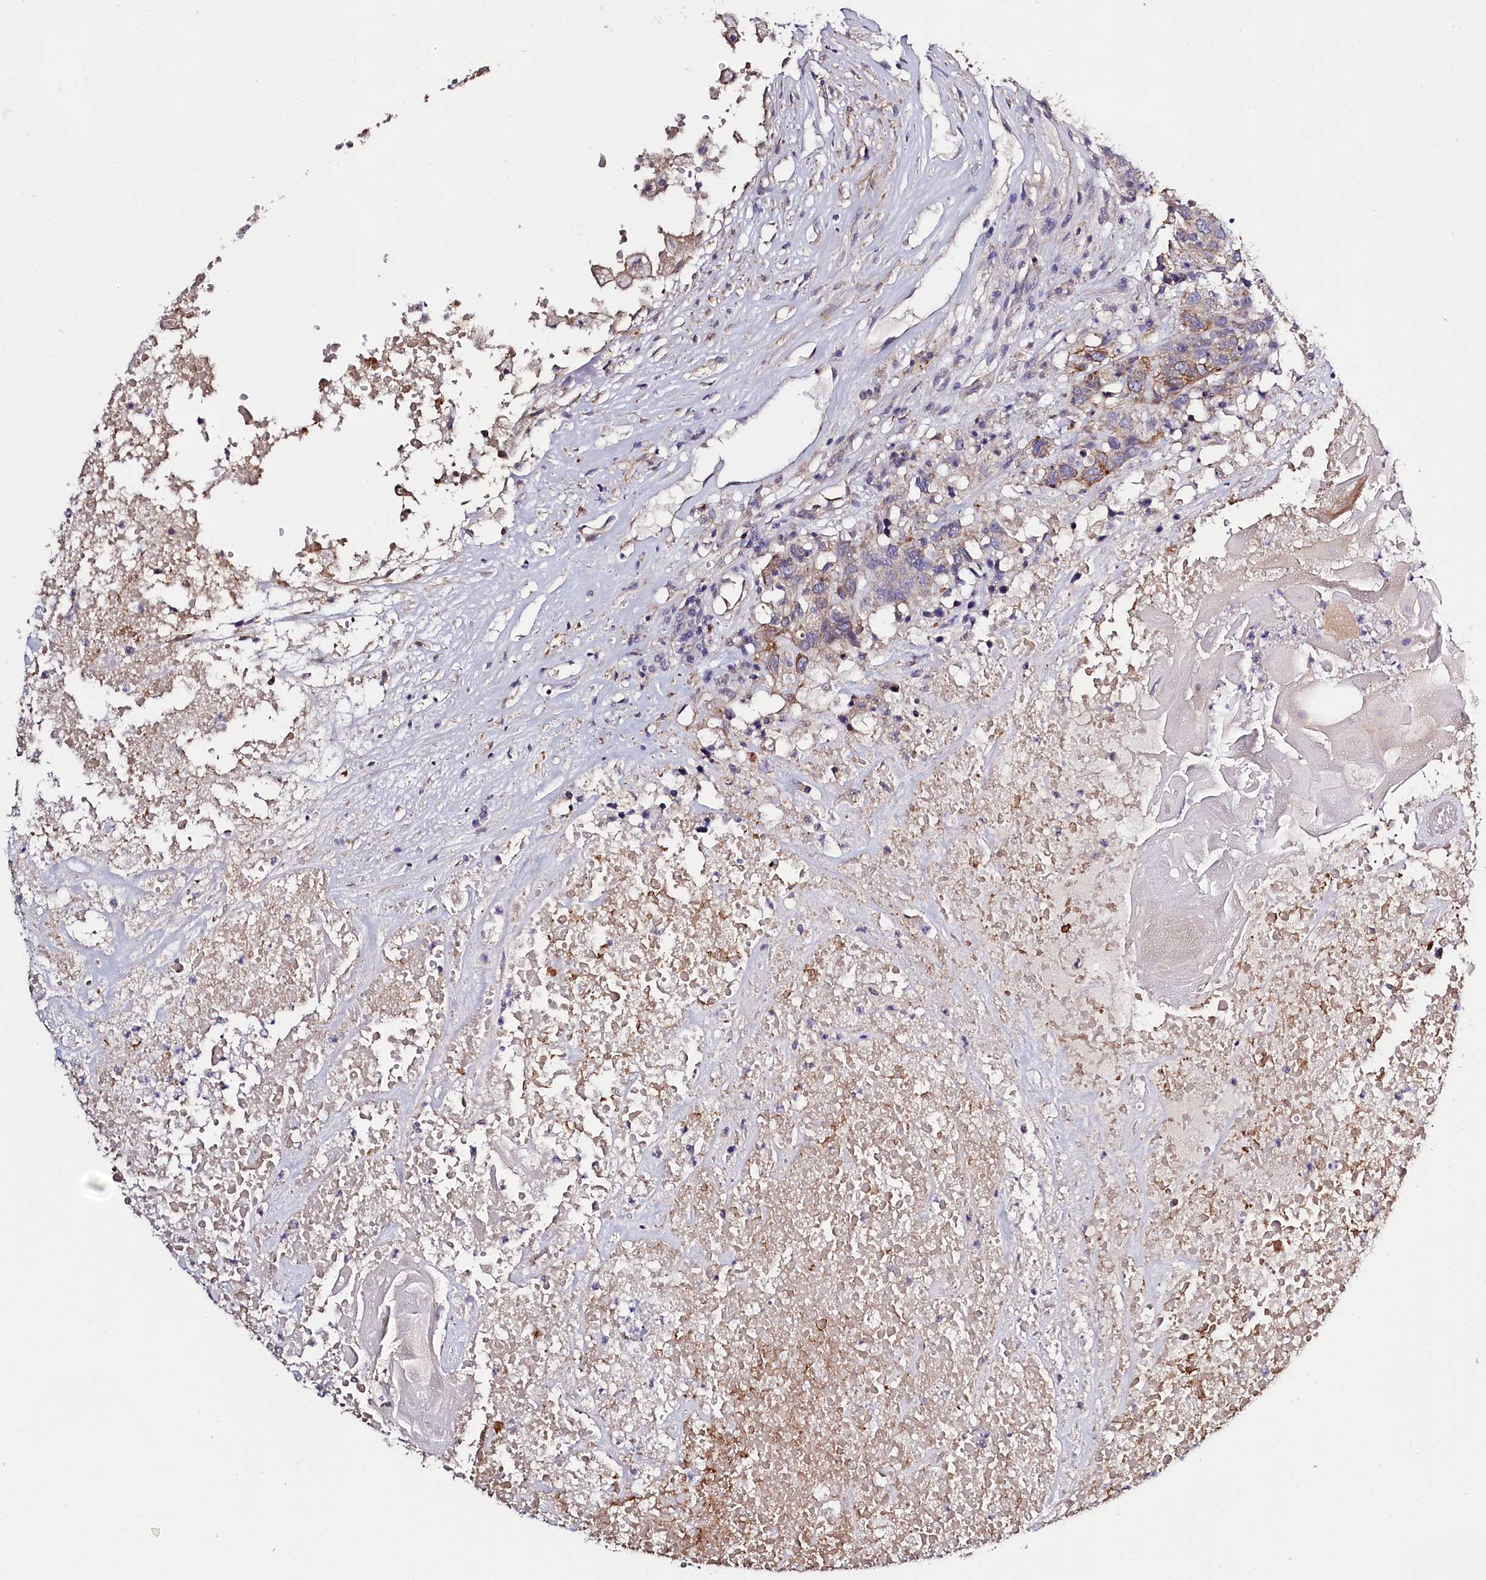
{"staining": {"intensity": "moderate", "quantity": "<25%", "location": "cytoplasmic/membranous"}, "tissue": "head and neck cancer", "cell_type": "Tumor cells", "image_type": "cancer", "snomed": [{"axis": "morphology", "description": "Squamous cell carcinoma, NOS"}, {"axis": "topography", "description": "Head-Neck"}], "caption": "Approximately <25% of tumor cells in squamous cell carcinoma (head and neck) show moderate cytoplasmic/membranous protein expression as visualized by brown immunohistochemical staining.", "gene": "PDE6D", "patient": {"sex": "male", "age": 66}}